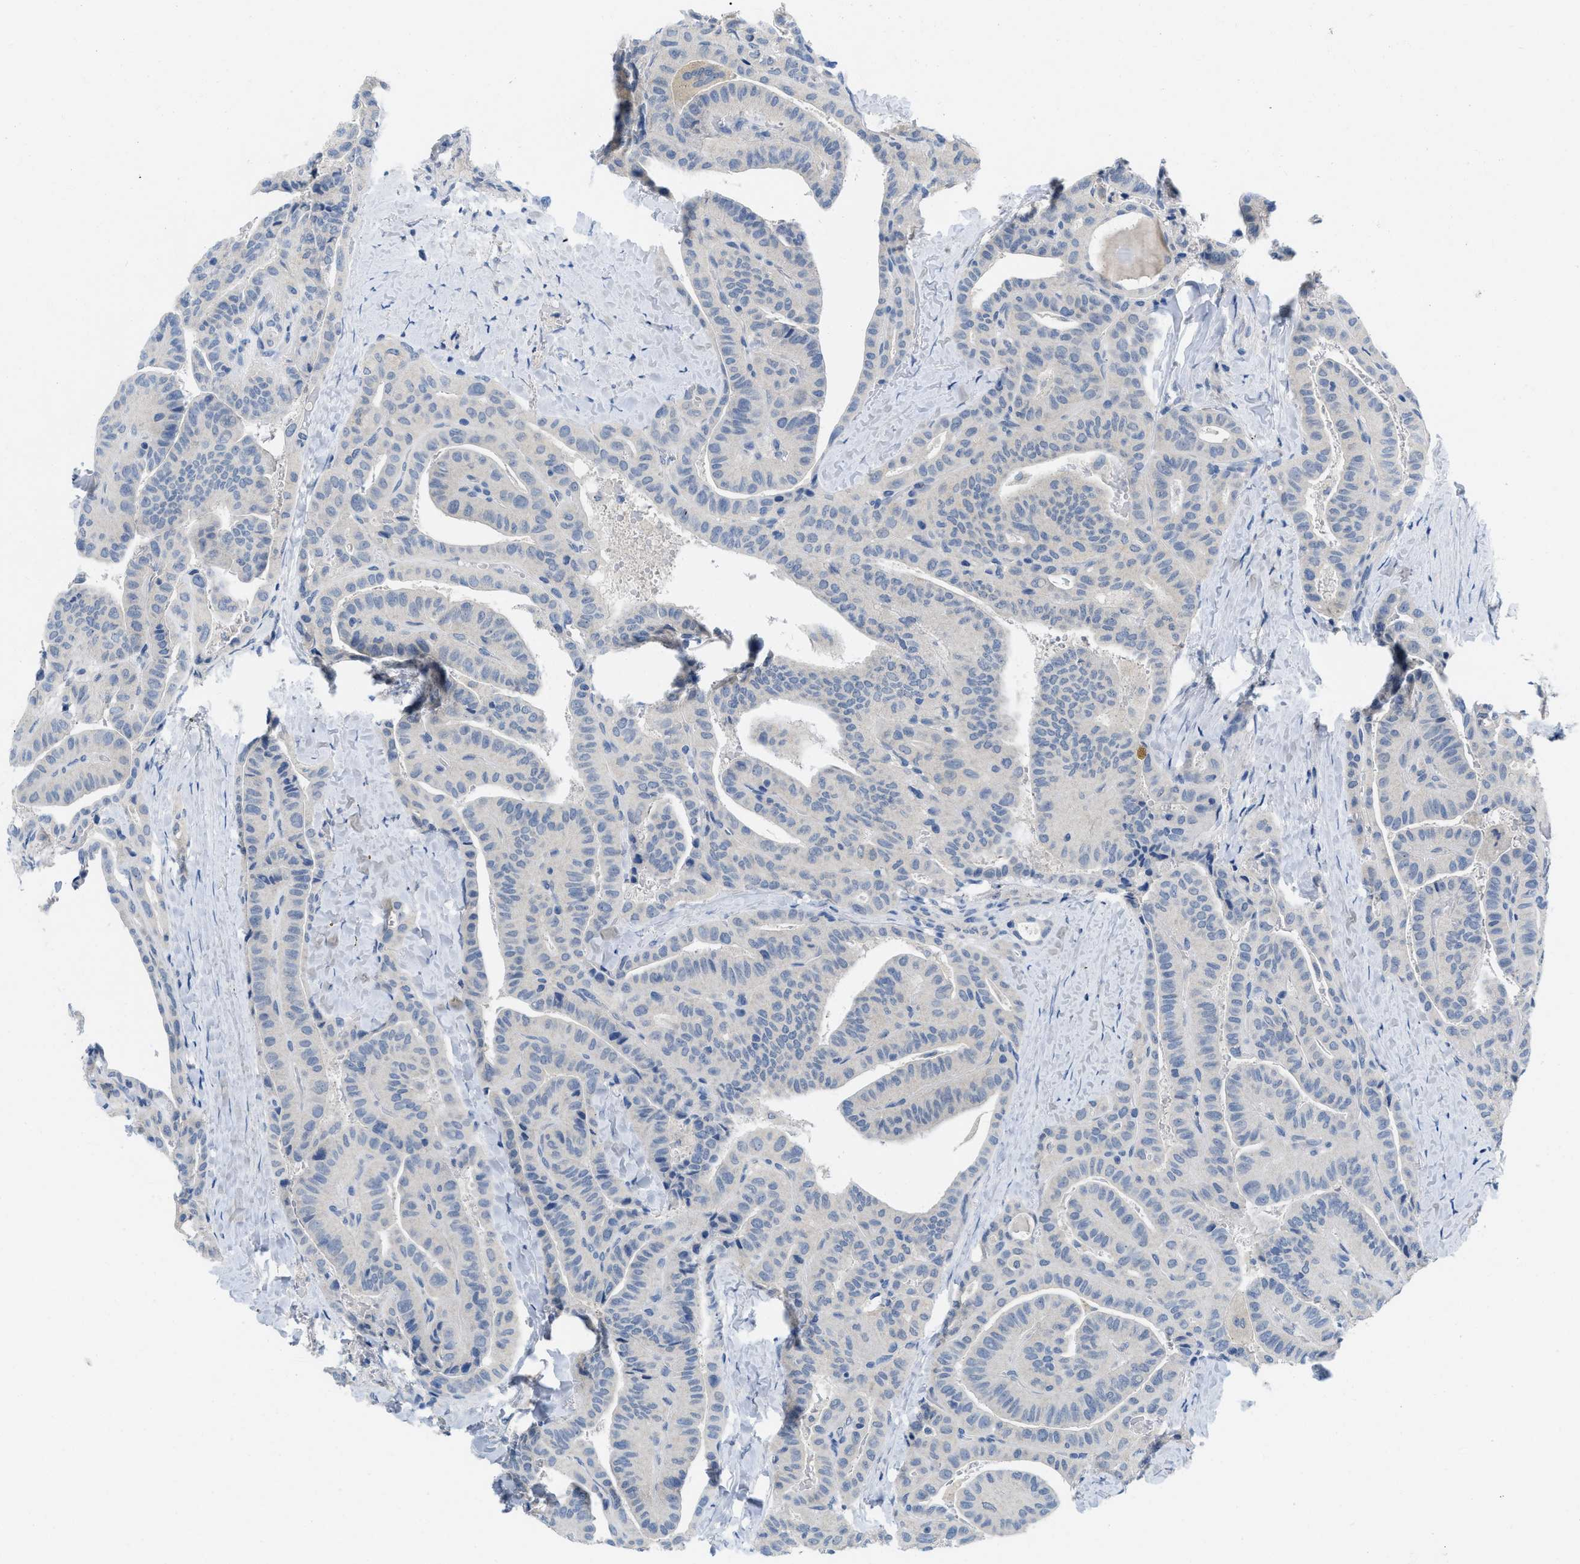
{"staining": {"intensity": "negative", "quantity": "none", "location": "none"}, "tissue": "thyroid cancer", "cell_type": "Tumor cells", "image_type": "cancer", "snomed": [{"axis": "morphology", "description": "Papillary adenocarcinoma, NOS"}, {"axis": "topography", "description": "Thyroid gland"}], "caption": "Immunohistochemistry micrograph of neoplastic tissue: thyroid papillary adenocarcinoma stained with DAB exhibits no significant protein staining in tumor cells.", "gene": "PYY", "patient": {"sex": "male", "age": 77}}